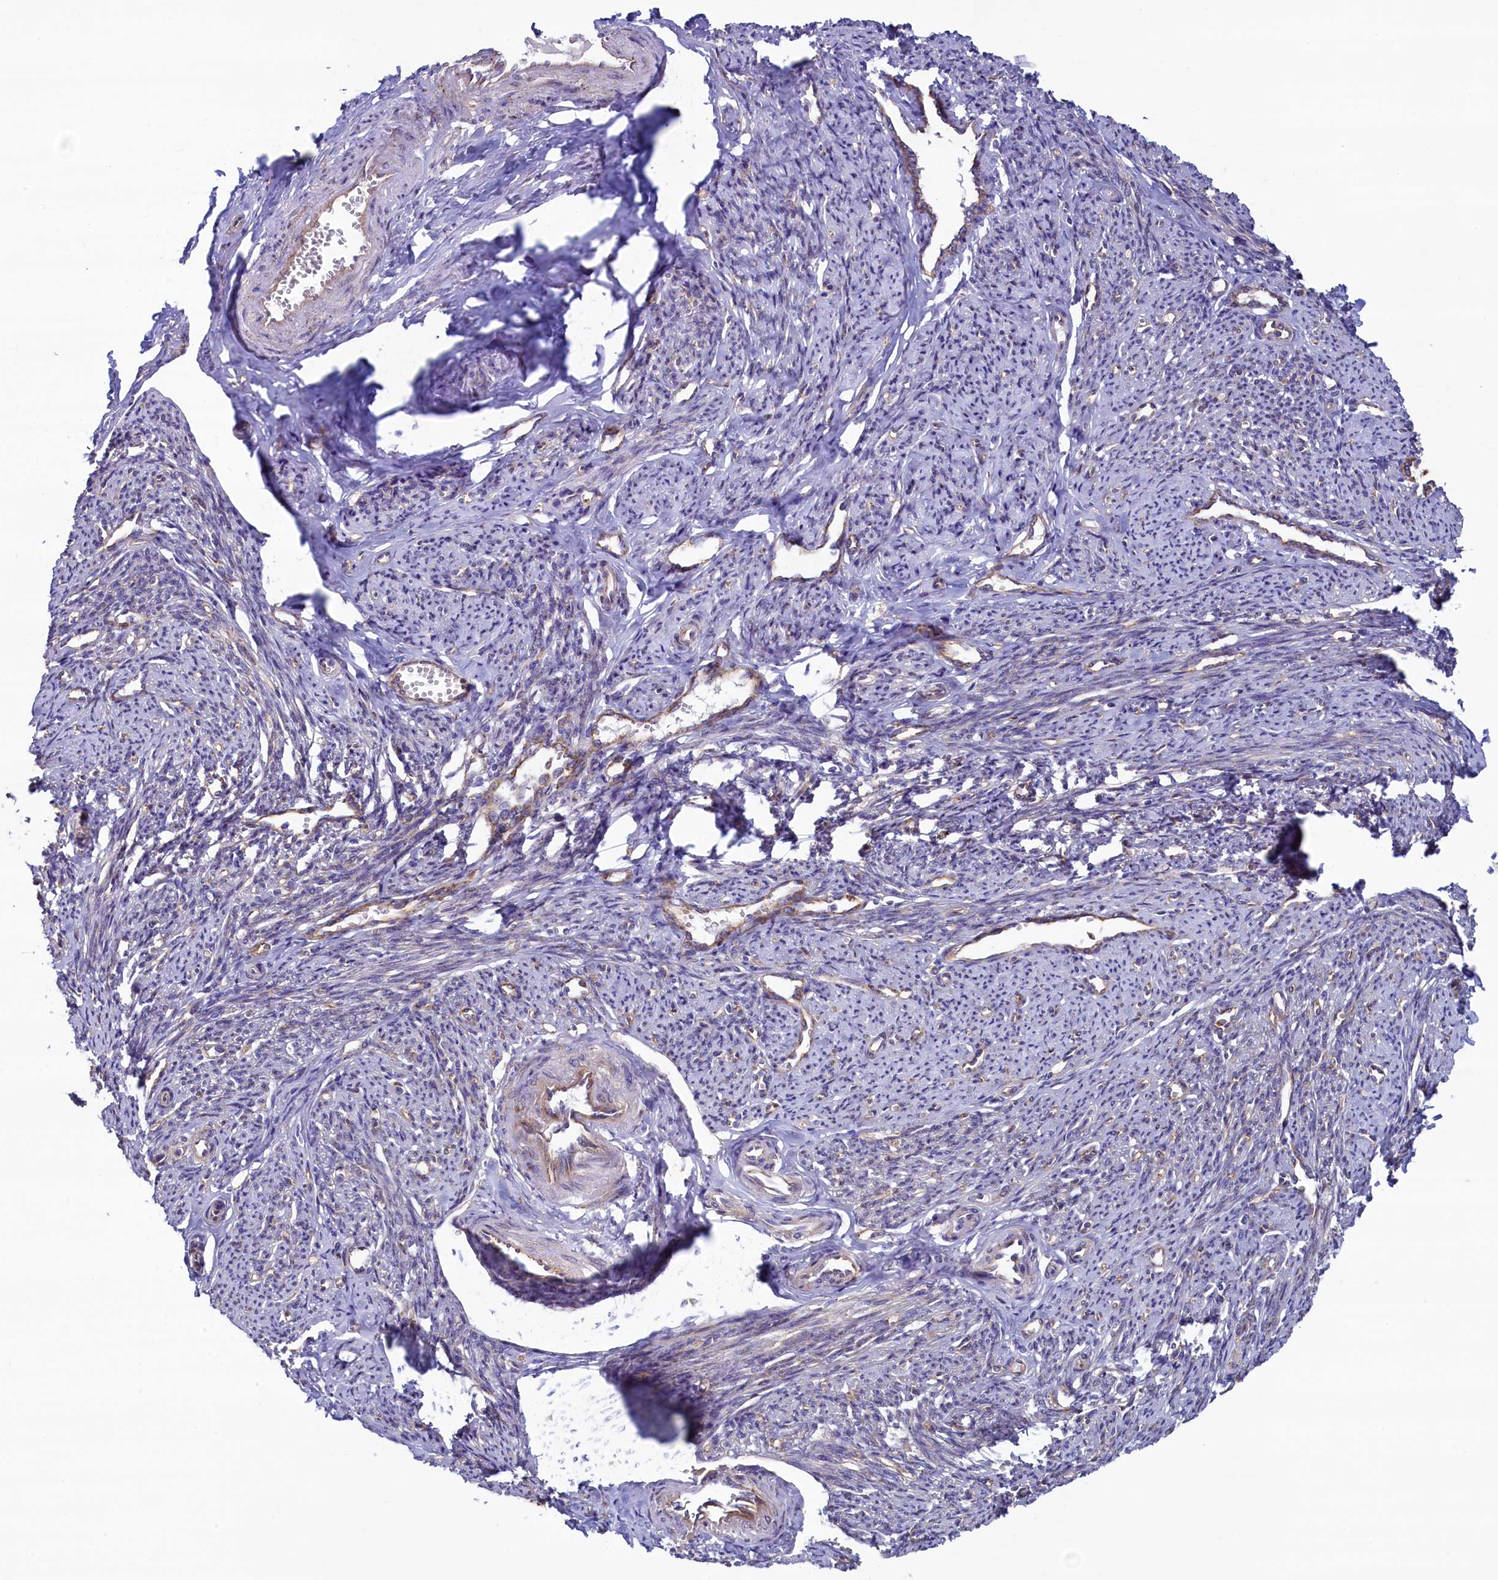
{"staining": {"intensity": "weak", "quantity": "25%-75%", "location": "cytoplasmic/membranous"}, "tissue": "smooth muscle", "cell_type": "Smooth muscle cells", "image_type": "normal", "snomed": [{"axis": "morphology", "description": "Normal tissue, NOS"}, {"axis": "topography", "description": "Smooth muscle"}, {"axis": "topography", "description": "Uterus"}], "caption": "Smooth muscle cells exhibit low levels of weak cytoplasmic/membranous staining in about 25%-75% of cells in unremarkable smooth muscle.", "gene": "GPR21", "patient": {"sex": "female", "age": 59}}